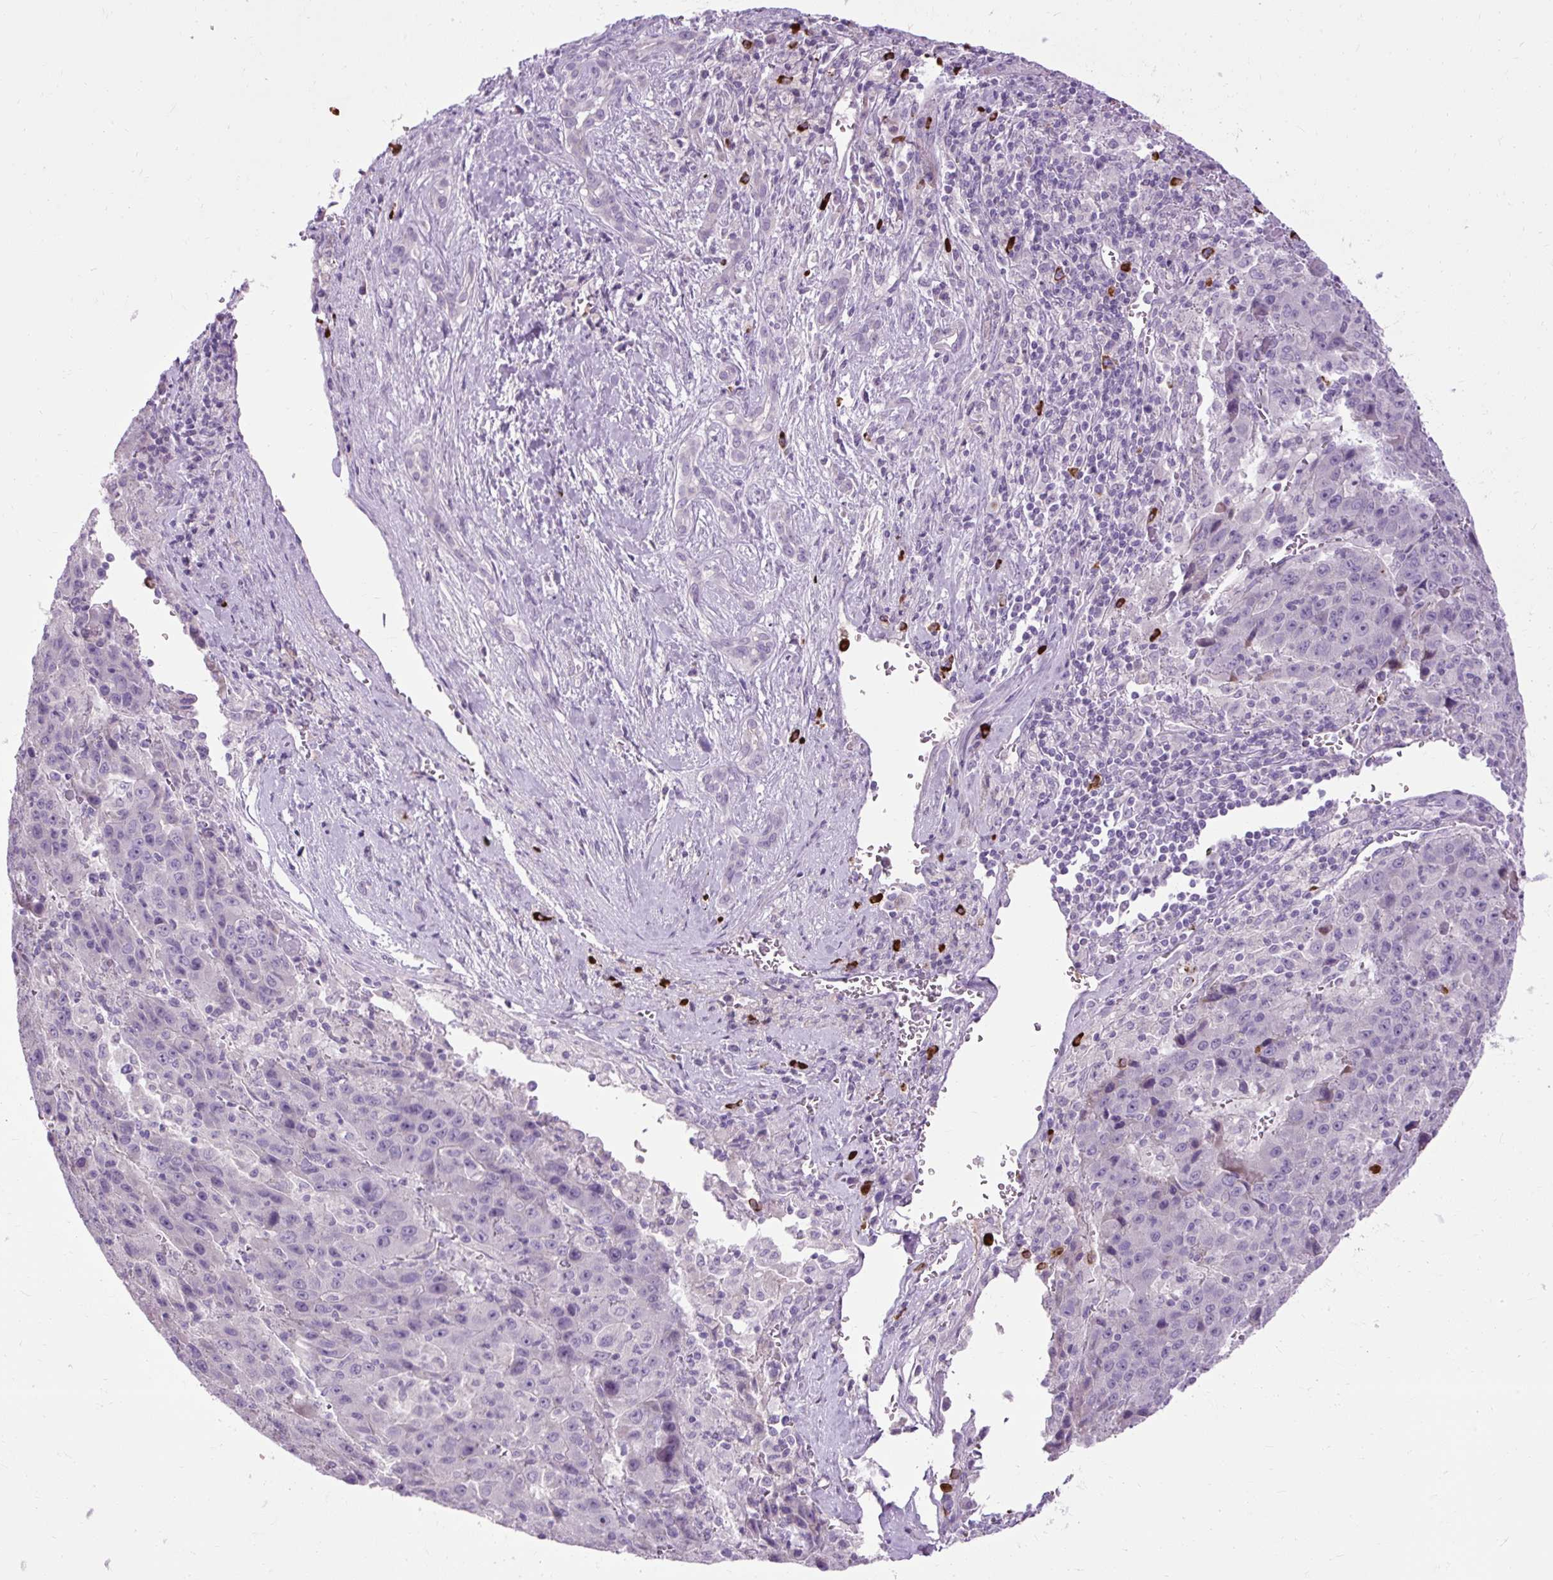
{"staining": {"intensity": "negative", "quantity": "none", "location": "none"}, "tissue": "liver cancer", "cell_type": "Tumor cells", "image_type": "cancer", "snomed": [{"axis": "morphology", "description": "Carcinoma, Hepatocellular, NOS"}, {"axis": "topography", "description": "Liver"}], "caption": "Liver hepatocellular carcinoma was stained to show a protein in brown. There is no significant expression in tumor cells.", "gene": "ARRDC2", "patient": {"sex": "female", "age": 53}}